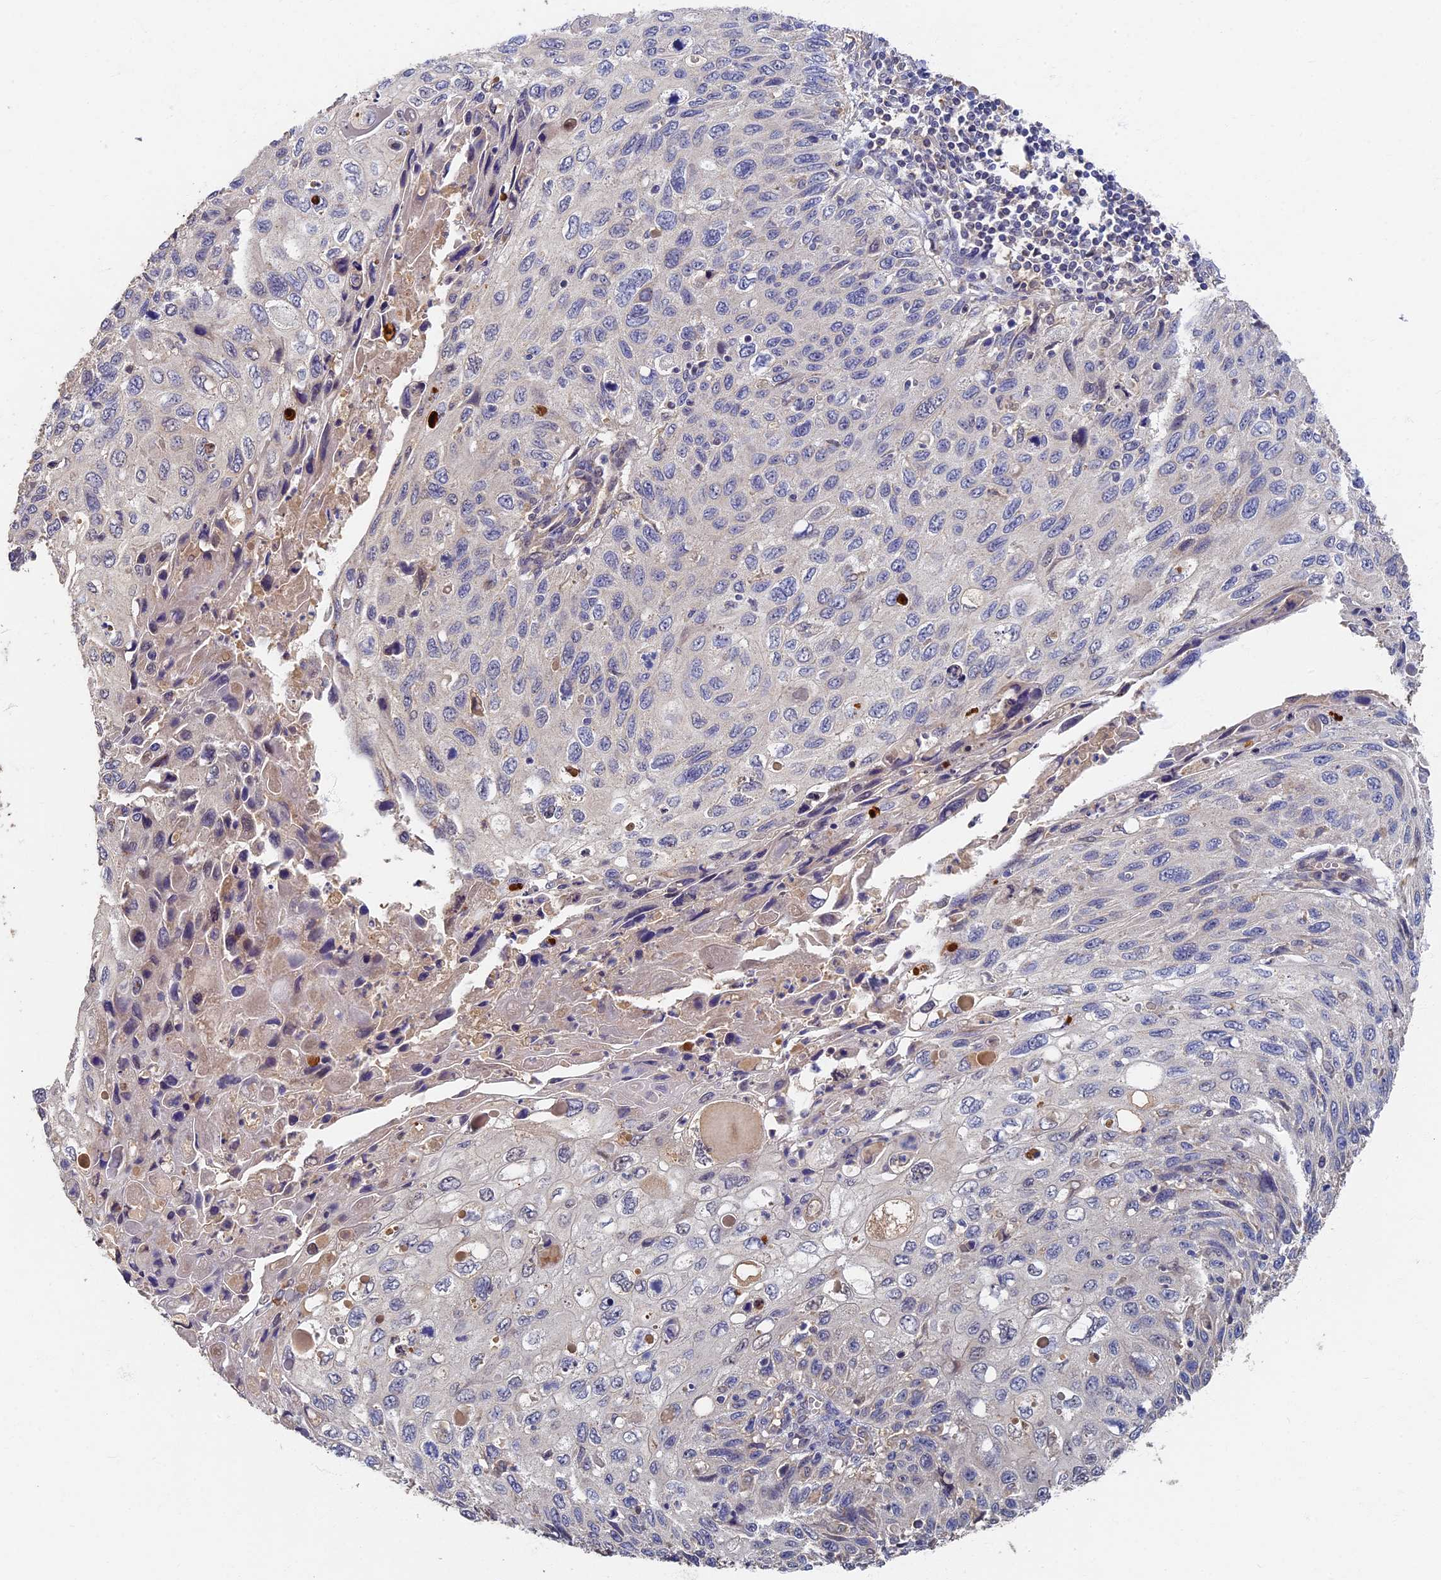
{"staining": {"intensity": "negative", "quantity": "none", "location": "none"}, "tissue": "cervical cancer", "cell_type": "Tumor cells", "image_type": "cancer", "snomed": [{"axis": "morphology", "description": "Squamous cell carcinoma, NOS"}, {"axis": "topography", "description": "Cervix"}], "caption": "Immunohistochemical staining of human cervical cancer reveals no significant staining in tumor cells. (IHC, brightfield microscopy, high magnification).", "gene": "RSPH3", "patient": {"sex": "female", "age": 70}}